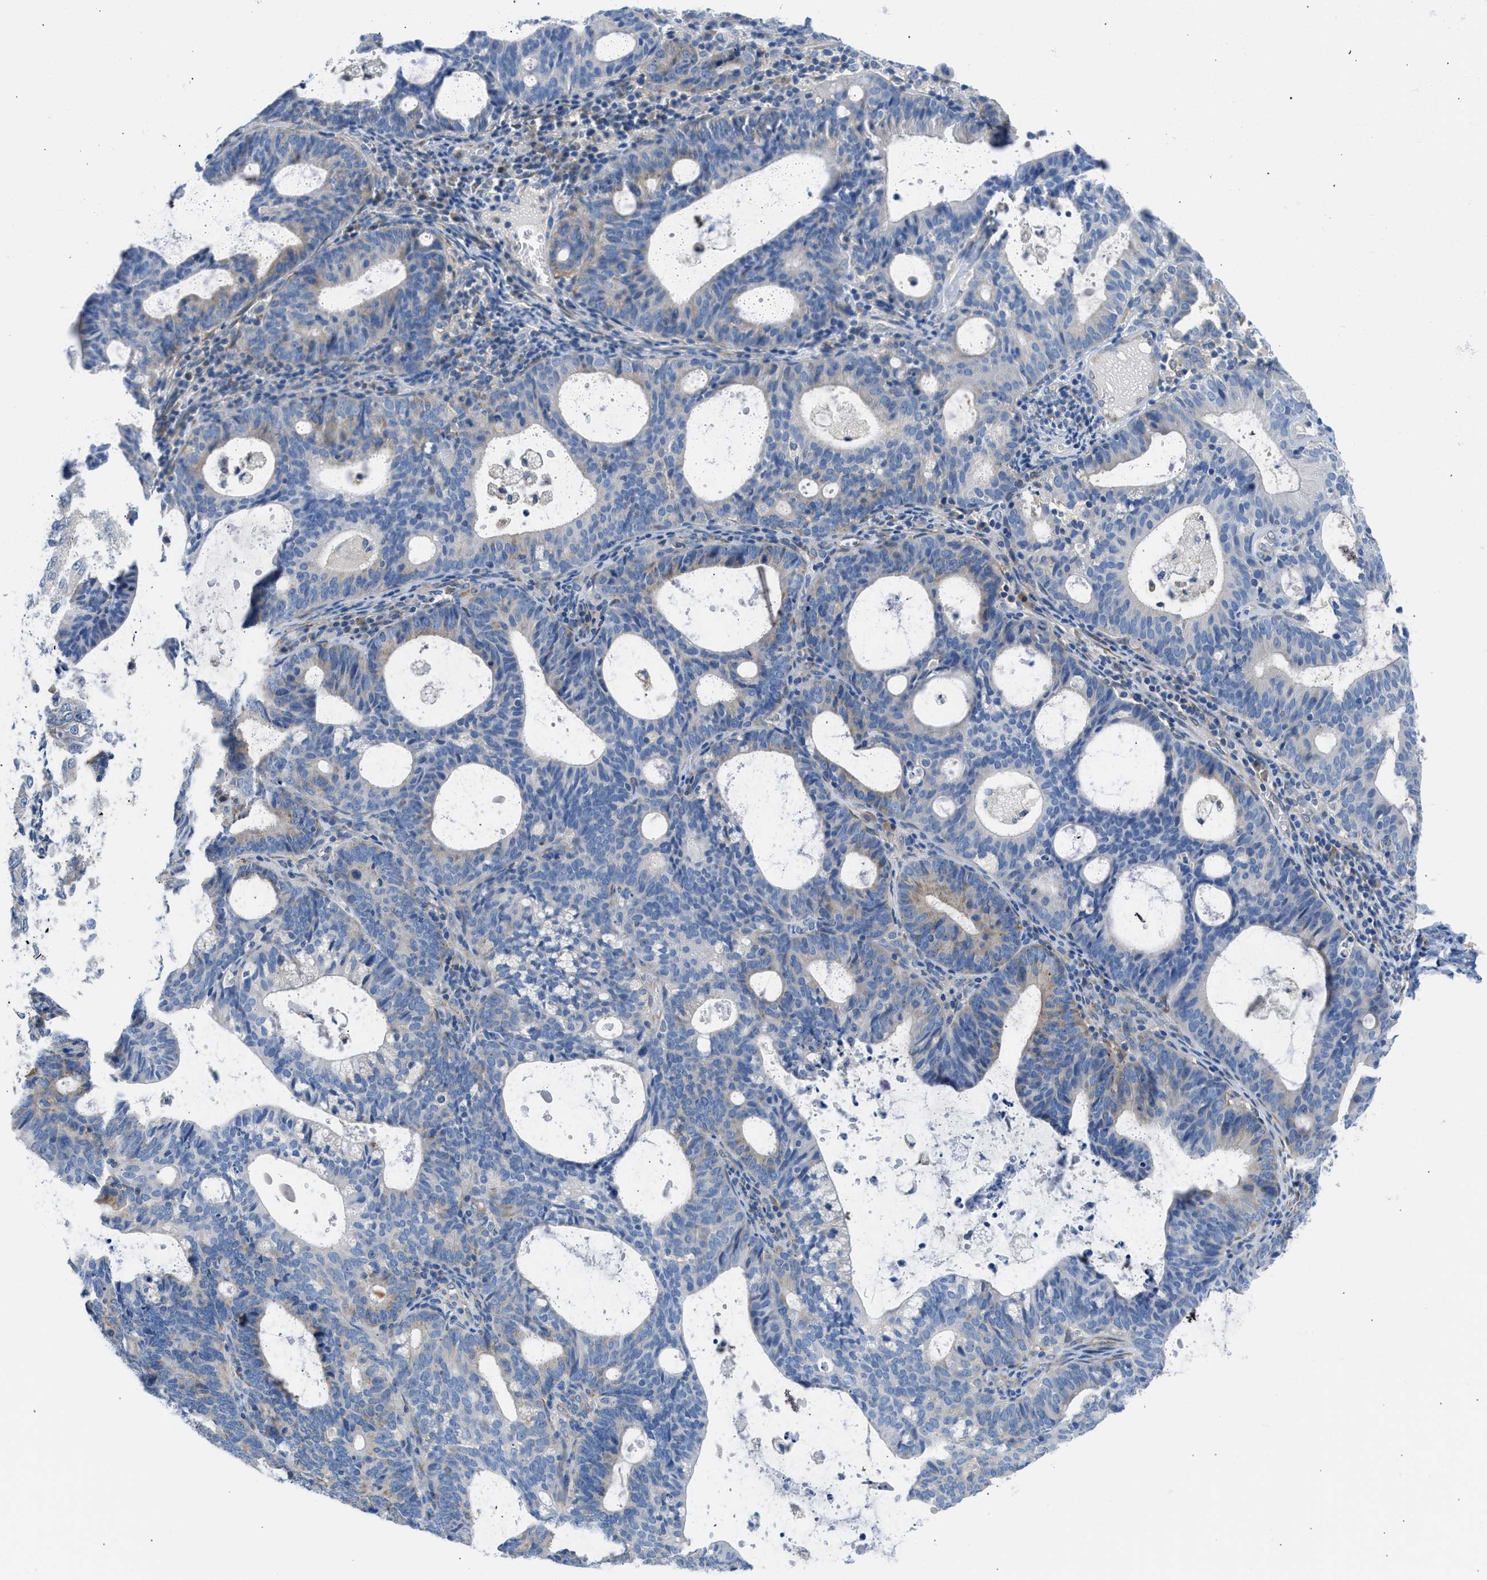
{"staining": {"intensity": "weak", "quantity": "<25%", "location": "cytoplasmic/membranous"}, "tissue": "endometrial cancer", "cell_type": "Tumor cells", "image_type": "cancer", "snomed": [{"axis": "morphology", "description": "Adenocarcinoma, NOS"}, {"axis": "topography", "description": "Uterus"}], "caption": "Endometrial adenocarcinoma was stained to show a protein in brown. There is no significant expression in tumor cells.", "gene": "BNC2", "patient": {"sex": "female", "age": 83}}